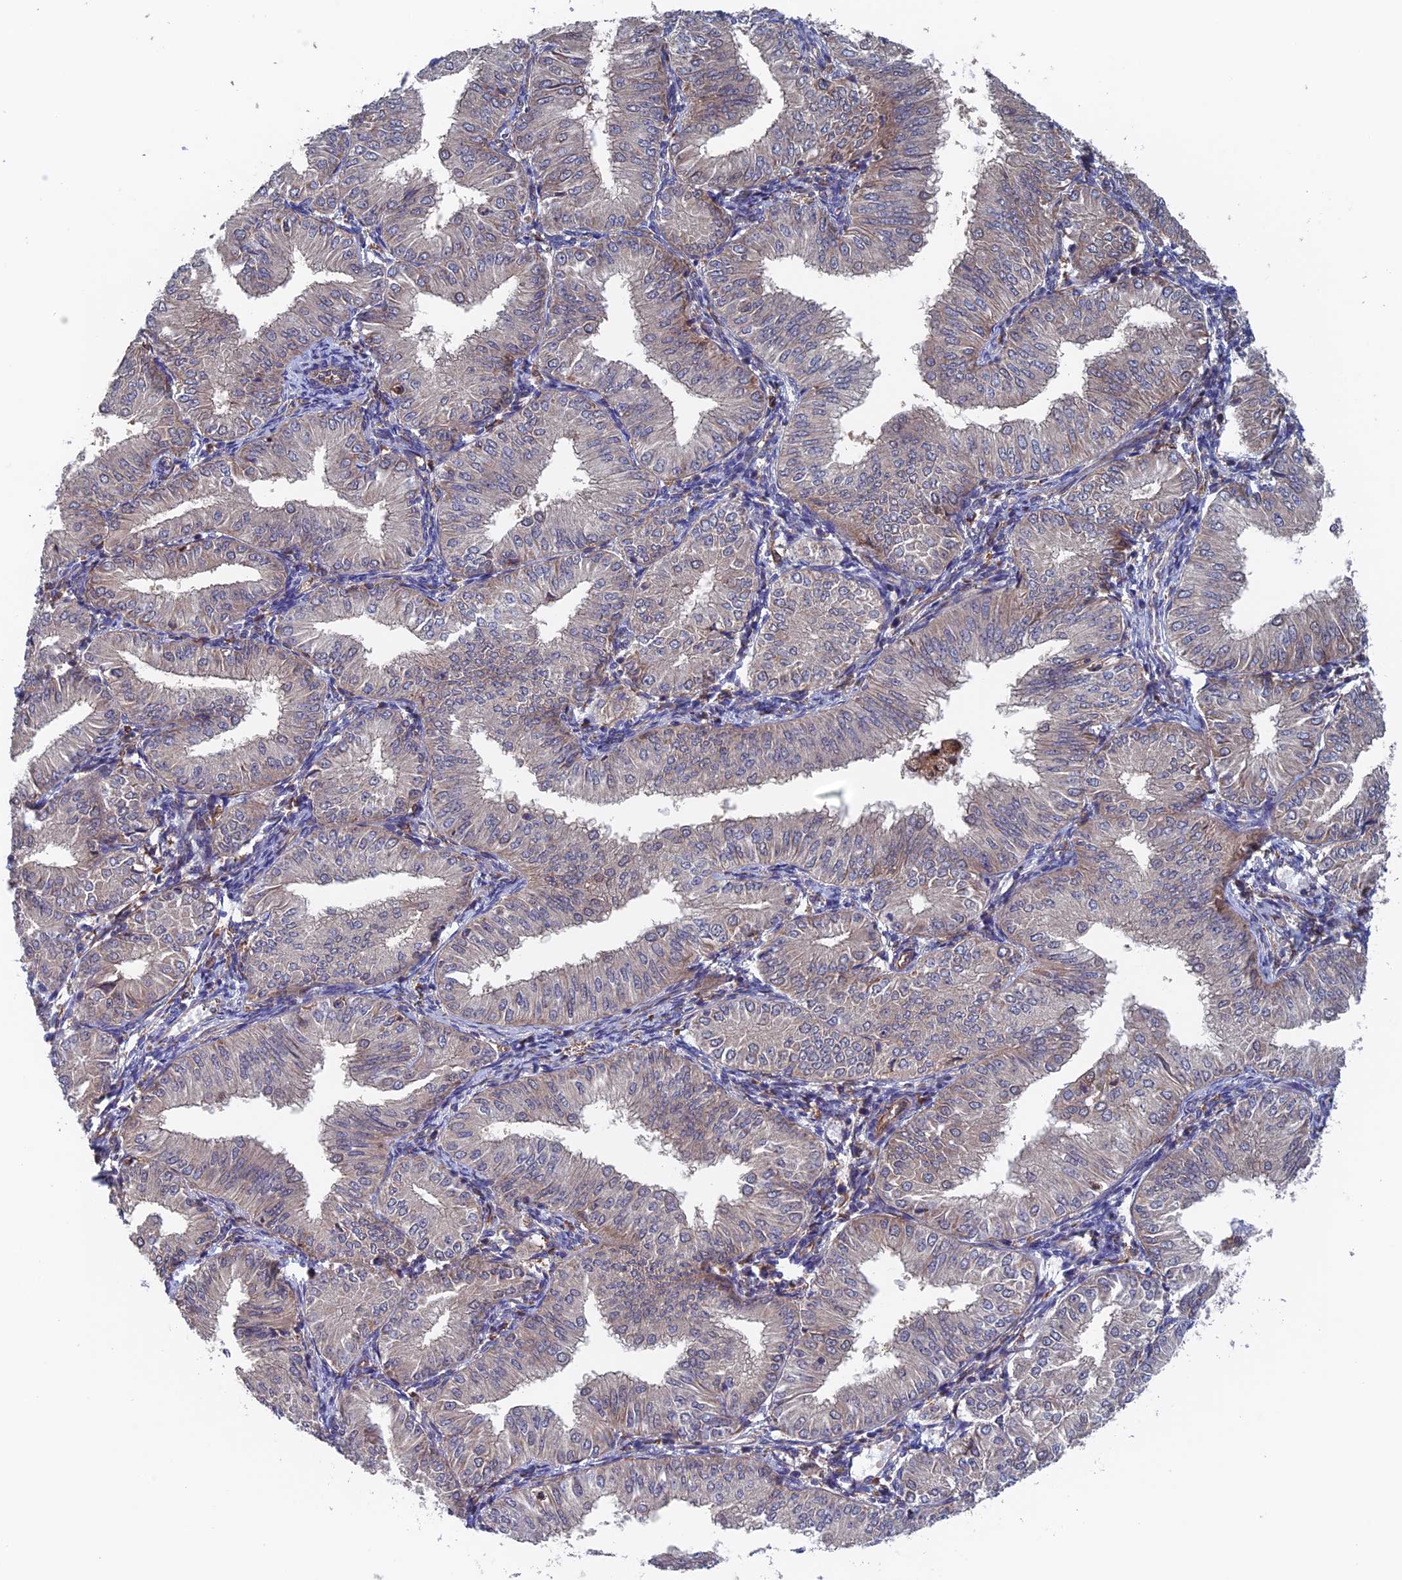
{"staining": {"intensity": "negative", "quantity": "none", "location": "none"}, "tissue": "endometrial cancer", "cell_type": "Tumor cells", "image_type": "cancer", "snomed": [{"axis": "morphology", "description": "Normal tissue, NOS"}, {"axis": "morphology", "description": "Adenocarcinoma, NOS"}, {"axis": "topography", "description": "Endometrium"}], "caption": "The photomicrograph demonstrates no significant positivity in tumor cells of endometrial cancer (adenocarcinoma).", "gene": "NUDT16L1", "patient": {"sex": "female", "age": 53}}